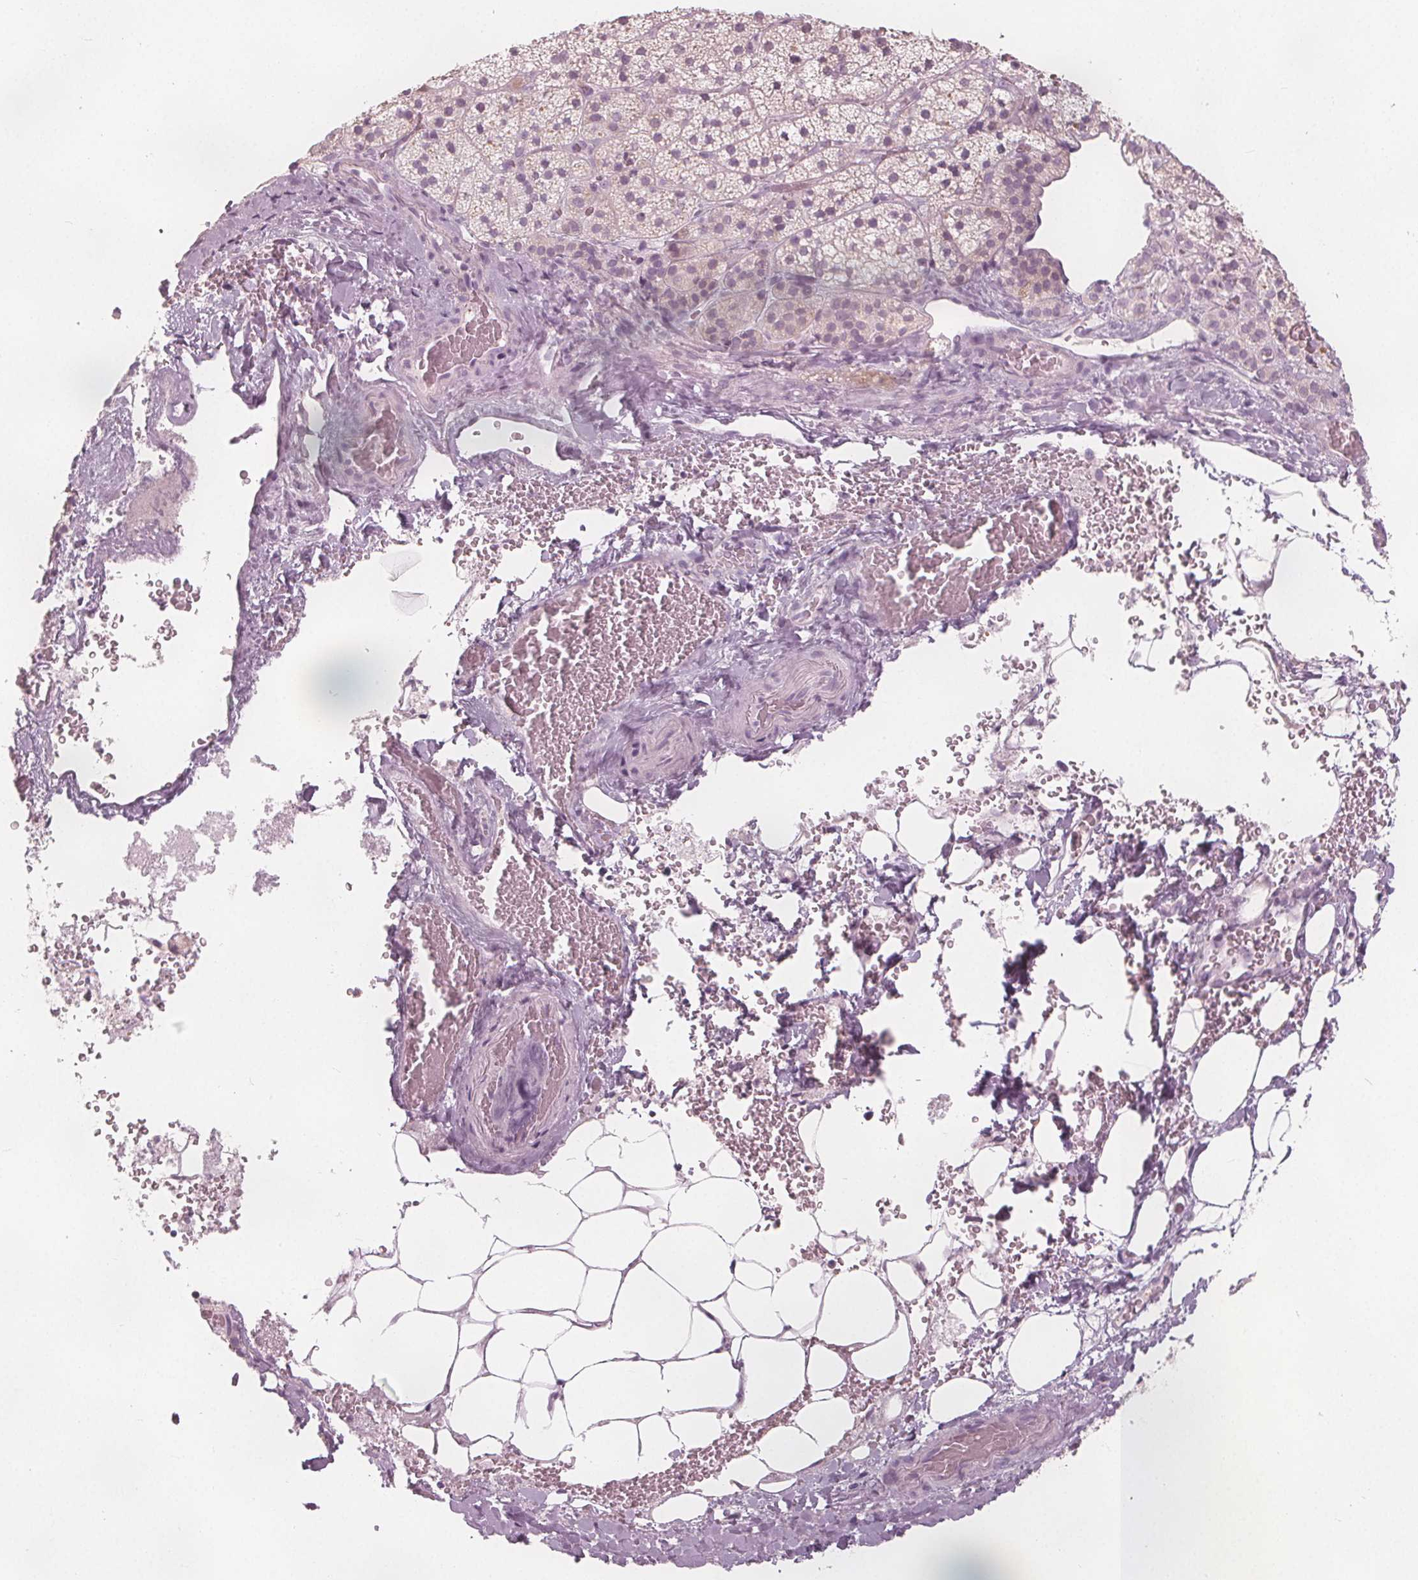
{"staining": {"intensity": "weak", "quantity": "<25%", "location": "cytoplasmic/membranous"}, "tissue": "adrenal gland", "cell_type": "Glandular cells", "image_type": "normal", "snomed": [{"axis": "morphology", "description": "Normal tissue, NOS"}, {"axis": "topography", "description": "Adrenal gland"}], "caption": "Immunohistochemistry of benign adrenal gland reveals no expression in glandular cells.", "gene": "BRSK1", "patient": {"sex": "male", "age": 53}}